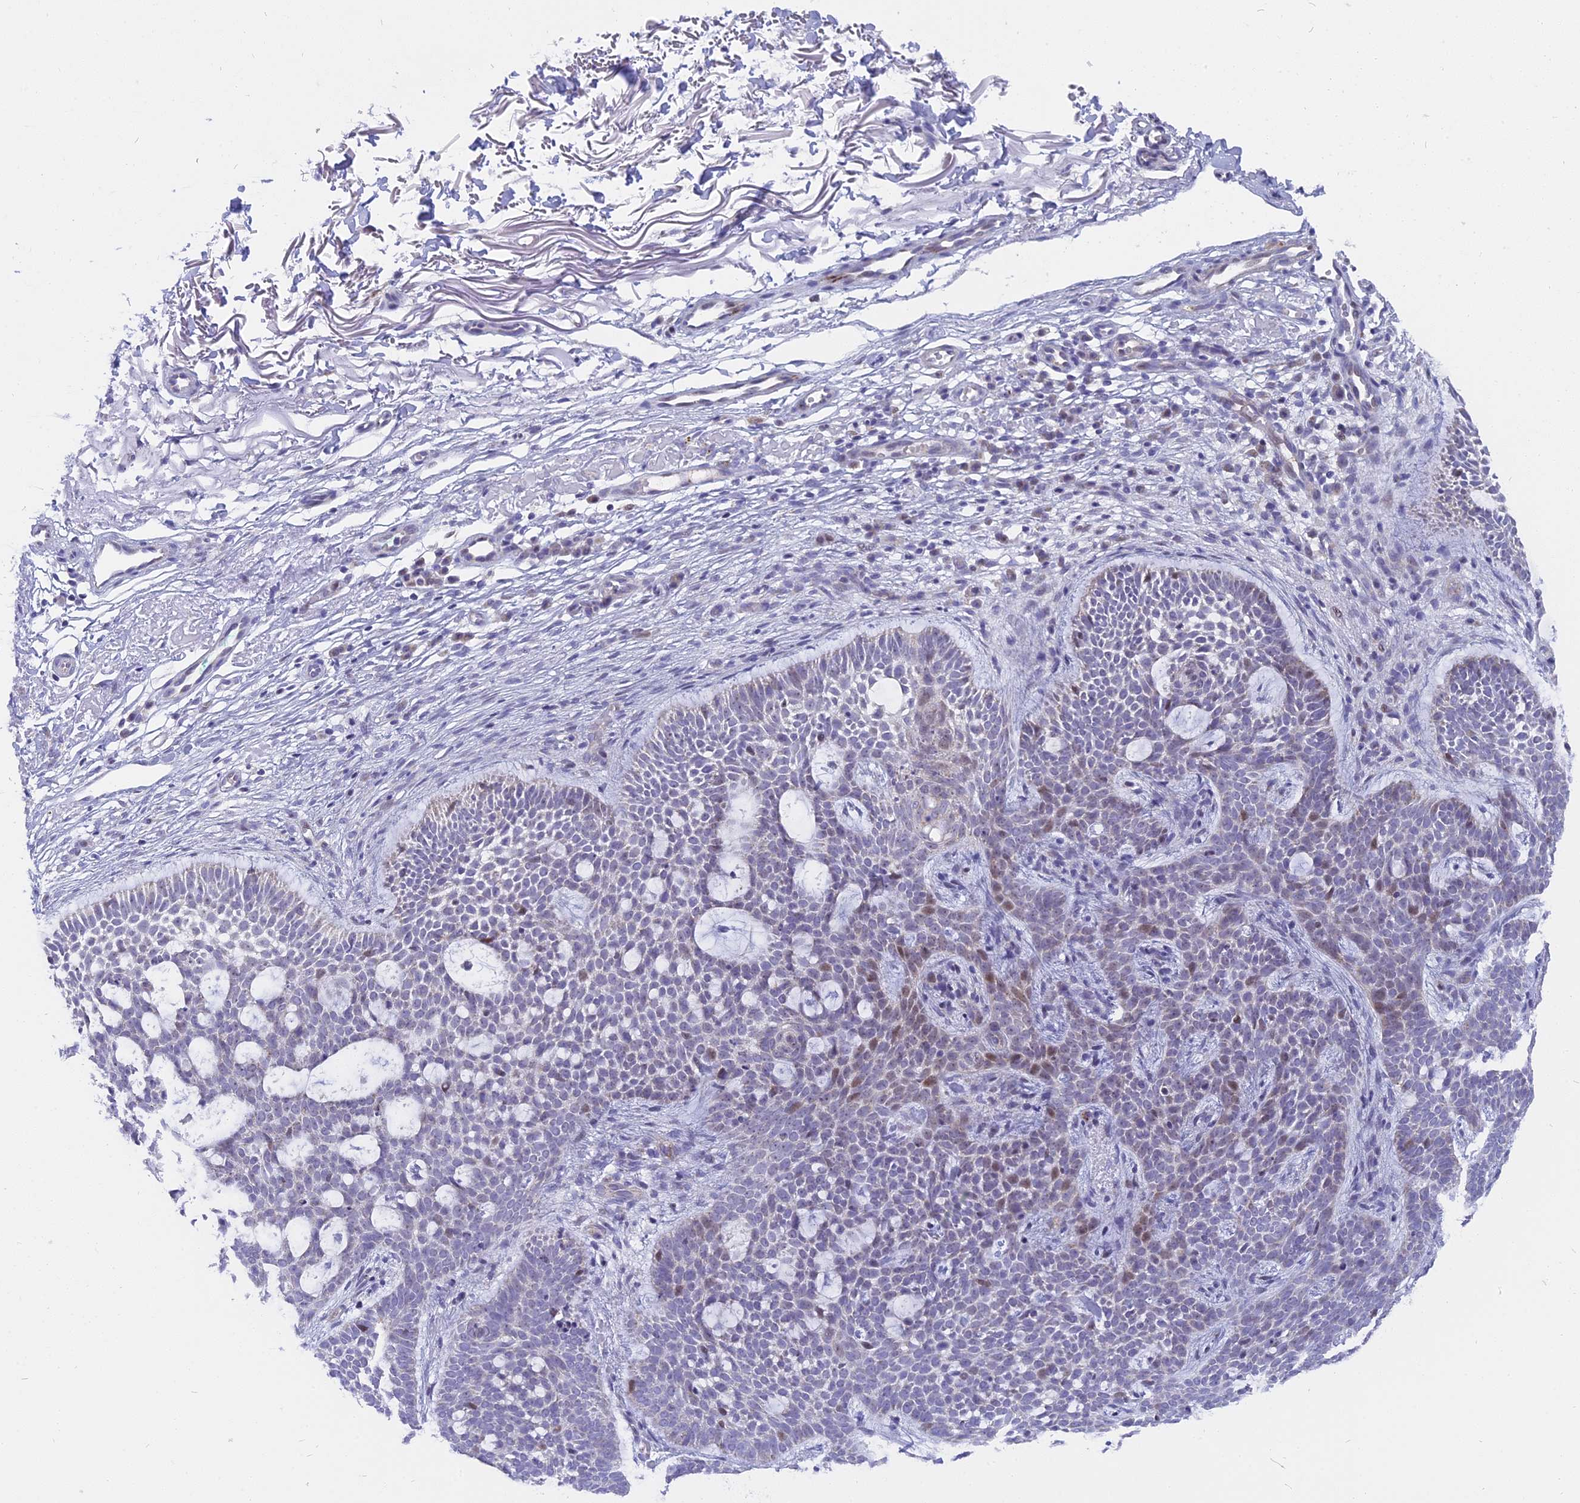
{"staining": {"intensity": "weak", "quantity": "<25%", "location": "nuclear"}, "tissue": "skin cancer", "cell_type": "Tumor cells", "image_type": "cancer", "snomed": [{"axis": "morphology", "description": "Basal cell carcinoma"}, {"axis": "topography", "description": "Skin"}], "caption": "Immunohistochemistry (IHC) image of skin basal cell carcinoma stained for a protein (brown), which reveals no expression in tumor cells.", "gene": "DTWD1", "patient": {"sex": "male", "age": 85}}